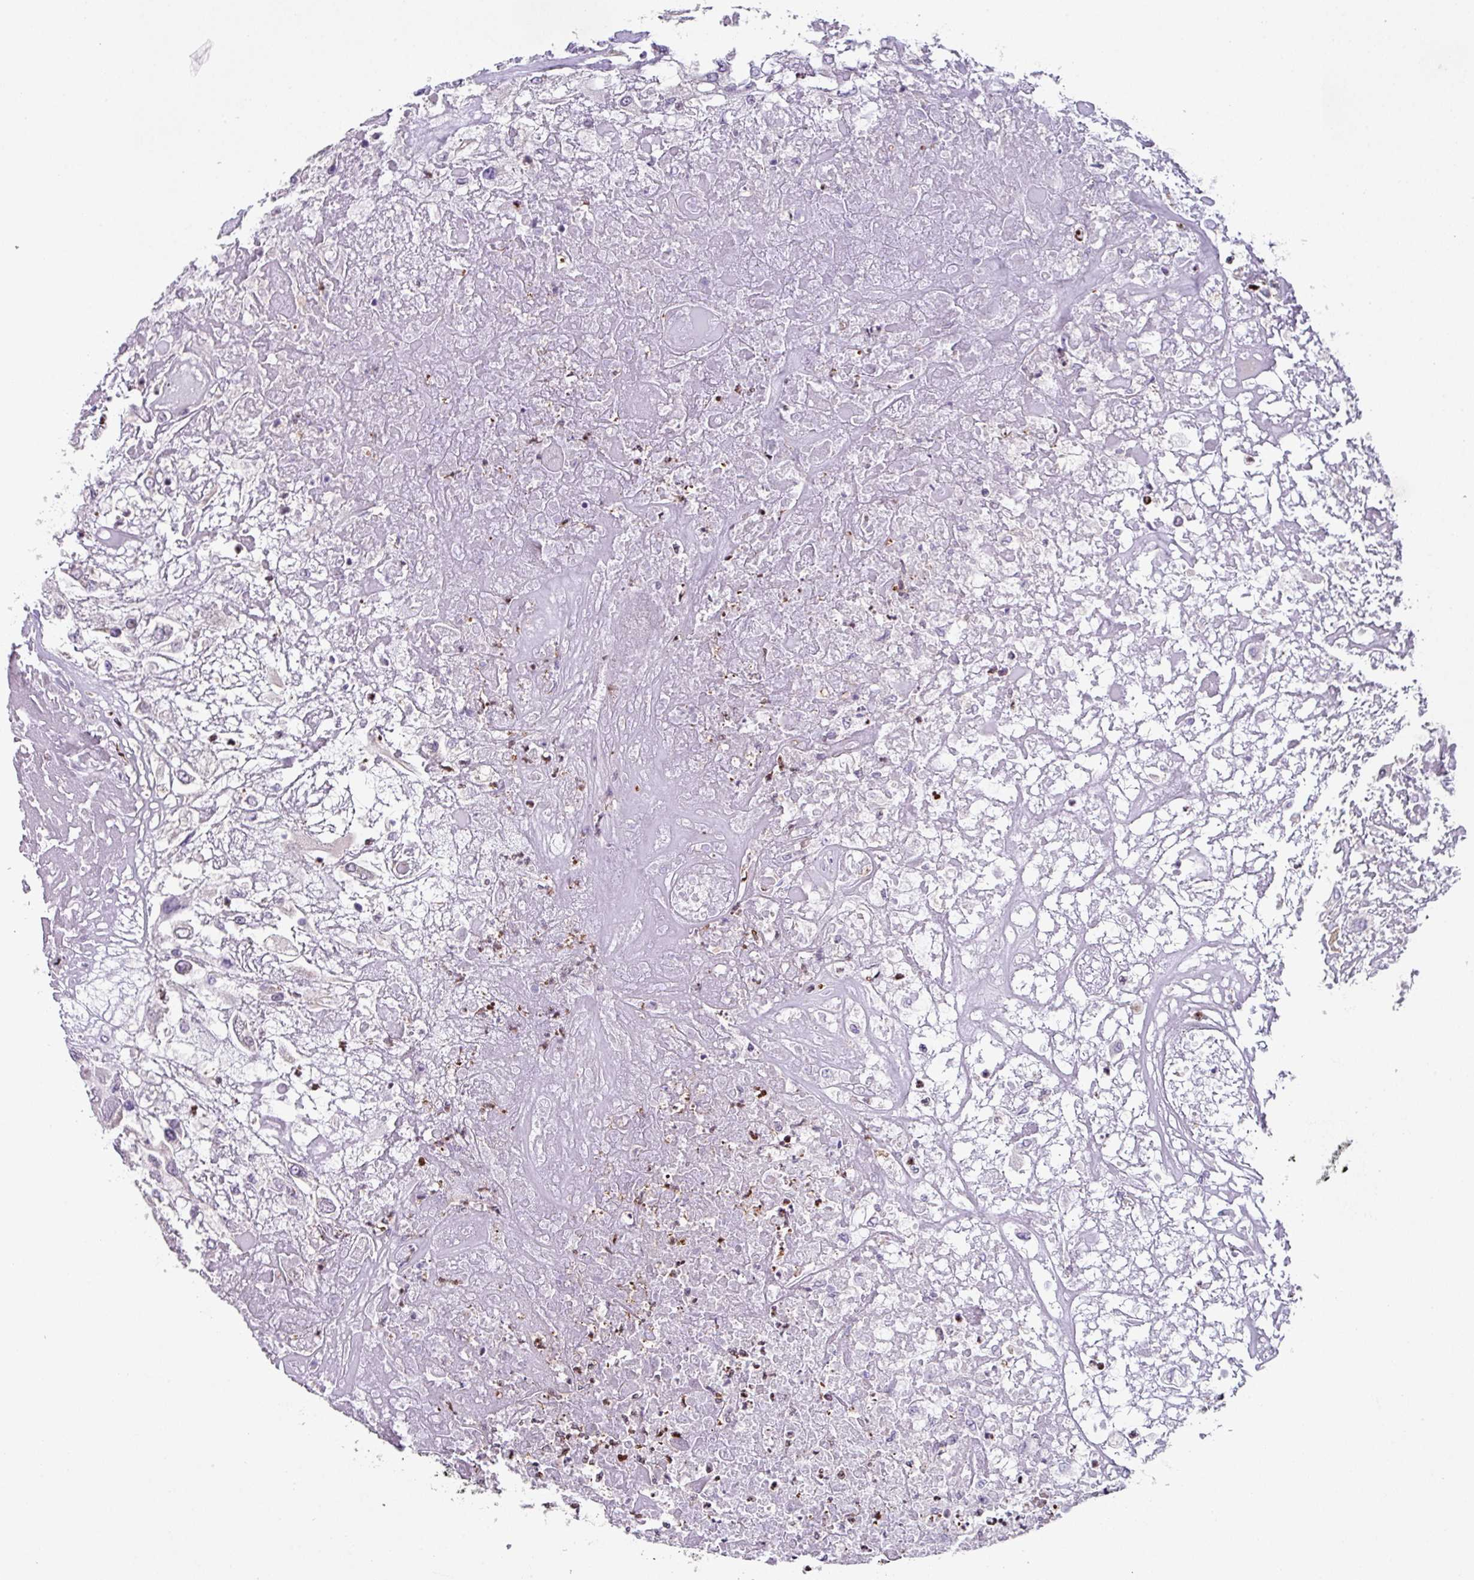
{"staining": {"intensity": "negative", "quantity": "none", "location": "none"}, "tissue": "renal cancer", "cell_type": "Tumor cells", "image_type": "cancer", "snomed": [{"axis": "morphology", "description": "Adenocarcinoma, NOS"}, {"axis": "topography", "description": "Kidney"}], "caption": "Photomicrograph shows no protein positivity in tumor cells of renal adenocarcinoma tissue.", "gene": "ZFP3", "patient": {"sex": "female", "age": 52}}